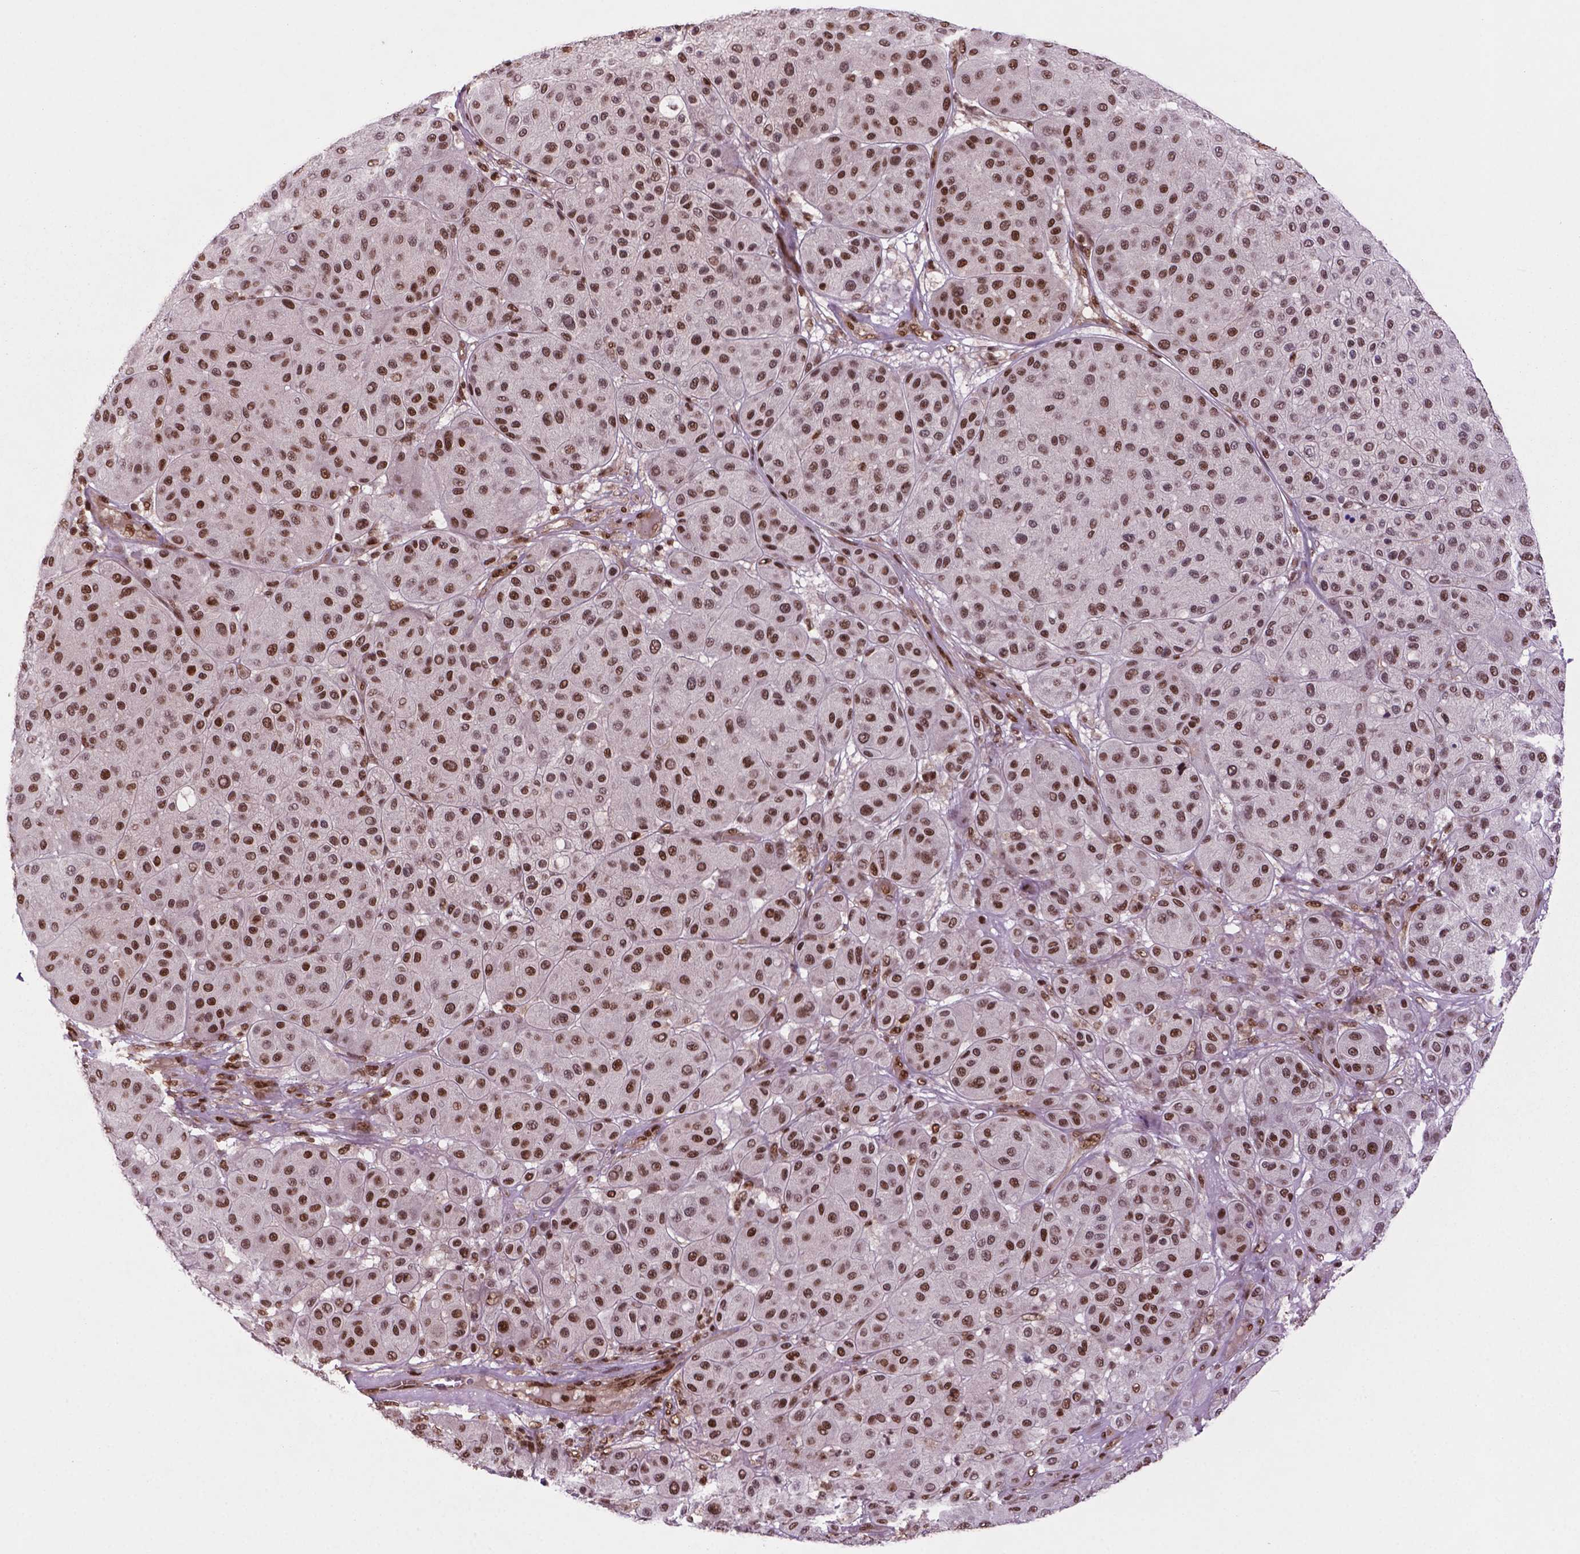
{"staining": {"intensity": "moderate", "quantity": ">75%", "location": "nuclear"}, "tissue": "melanoma", "cell_type": "Tumor cells", "image_type": "cancer", "snomed": [{"axis": "morphology", "description": "Malignant melanoma, Metastatic site"}, {"axis": "topography", "description": "Smooth muscle"}], "caption": "Protein expression analysis of malignant melanoma (metastatic site) demonstrates moderate nuclear positivity in approximately >75% of tumor cells. The staining was performed using DAB (3,3'-diaminobenzidine), with brown indicating positive protein expression. Nuclei are stained blue with hematoxylin.", "gene": "SIRT6", "patient": {"sex": "male", "age": 41}}